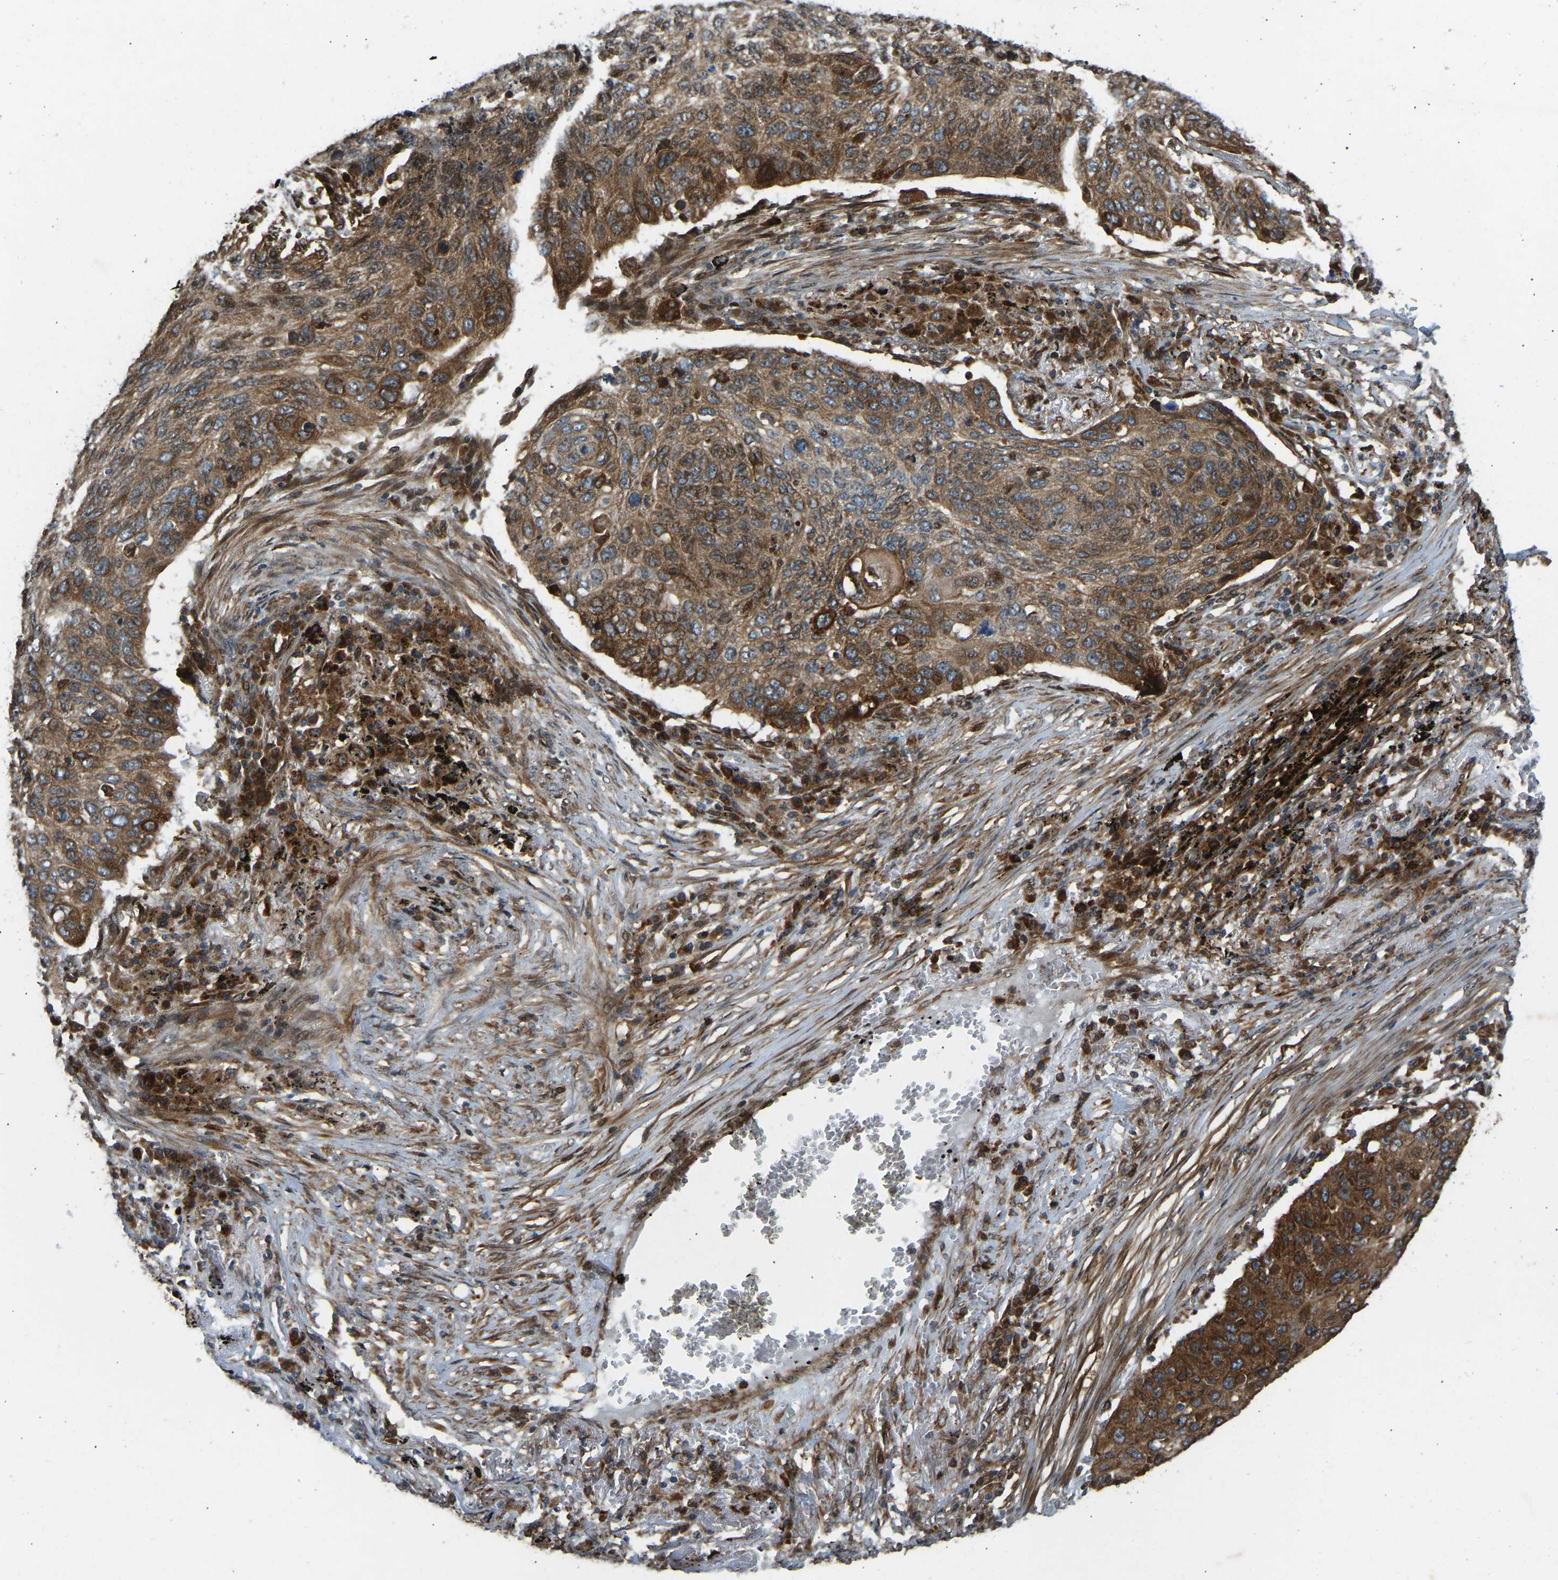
{"staining": {"intensity": "strong", "quantity": ">75%", "location": "cytoplasmic/membranous"}, "tissue": "lung cancer", "cell_type": "Tumor cells", "image_type": "cancer", "snomed": [{"axis": "morphology", "description": "Squamous cell carcinoma, NOS"}, {"axis": "topography", "description": "Lung"}], "caption": "Immunohistochemical staining of lung cancer displays strong cytoplasmic/membranous protein positivity in approximately >75% of tumor cells. The staining was performed using DAB, with brown indicating positive protein expression. Nuclei are stained blue with hematoxylin.", "gene": "OS9", "patient": {"sex": "female", "age": 63}}